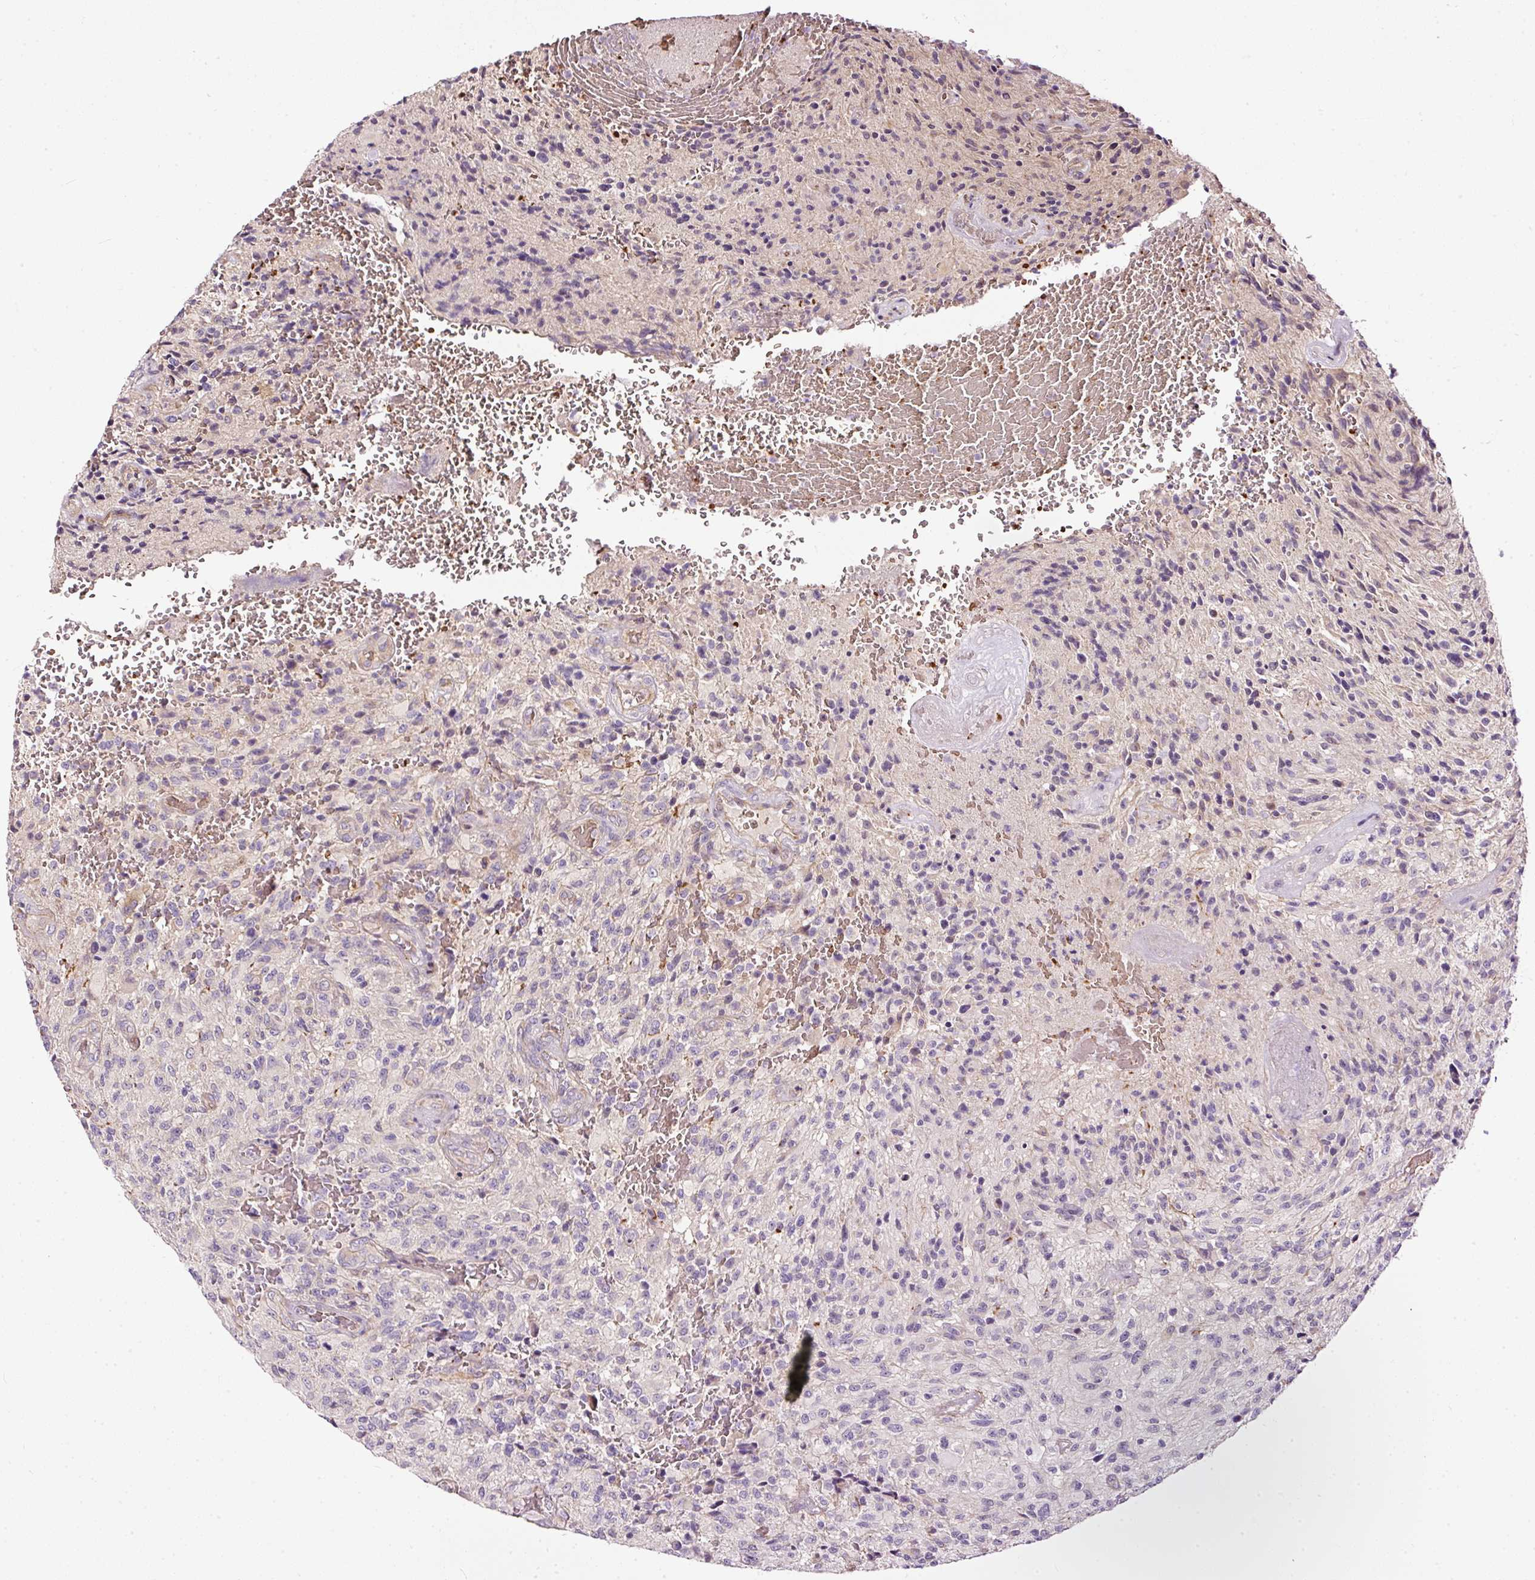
{"staining": {"intensity": "negative", "quantity": "none", "location": "none"}, "tissue": "glioma", "cell_type": "Tumor cells", "image_type": "cancer", "snomed": [{"axis": "morphology", "description": "Normal tissue, NOS"}, {"axis": "morphology", "description": "Glioma, malignant, High grade"}, {"axis": "topography", "description": "Cerebral cortex"}], "caption": "Tumor cells are negative for brown protein staining in high-grade glioma (malignant). (DAB (3,3'-diaminobenzidine) IHC with hematoxylin counter stain).", "gene": "USHBP1", "patient": {"sex": "male", "age": 56}}